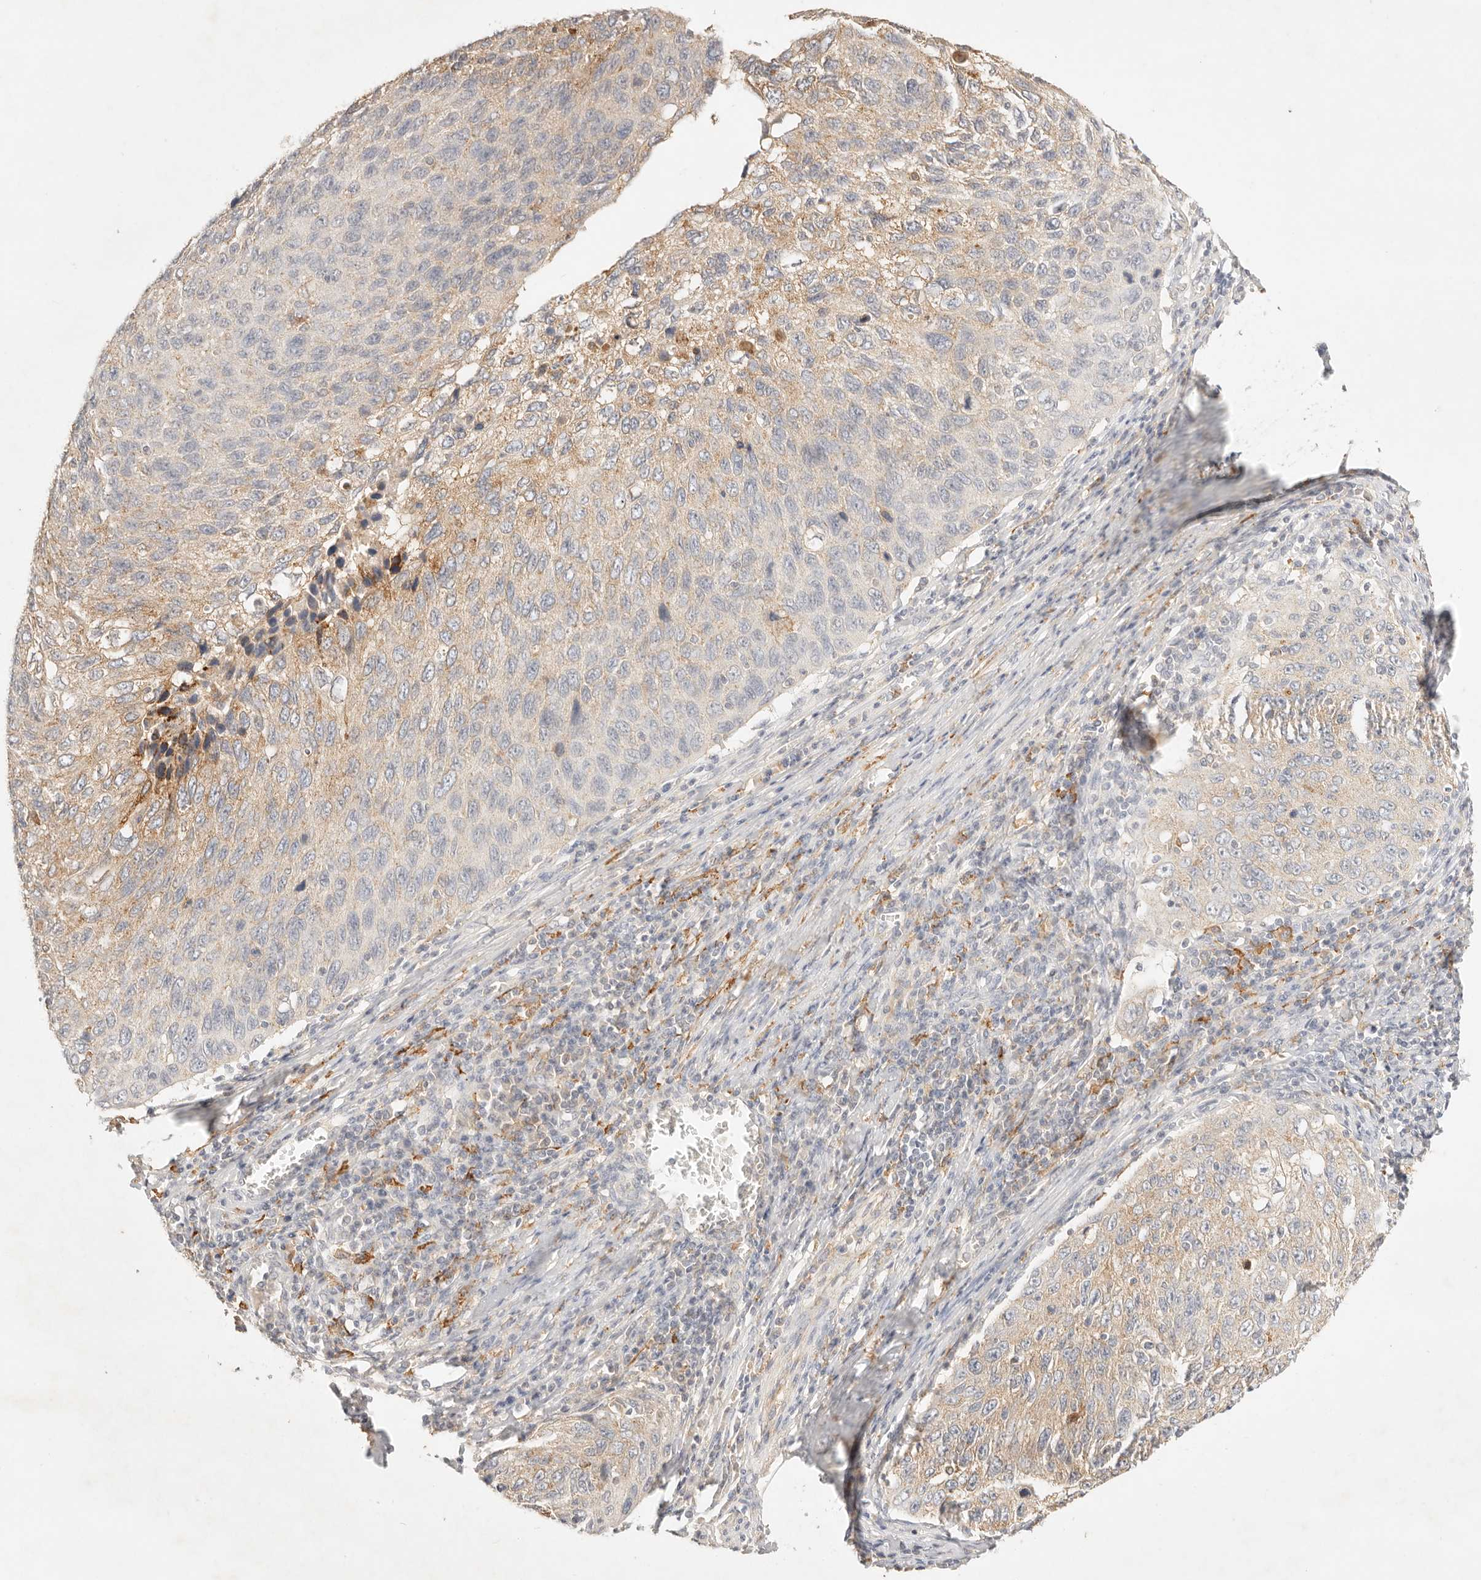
{"staining": {"intensity": "weak", "quantity": "25%-75%", "location": "cytoplasmic/membranous"}, "tissue": "cervical cancer", "cell_type": "Tumor cells", "image_type": "cancer", "snomed": [{"axis": "morphology", "description": "Squamous cell carcinoma, NOS"}, {"axis": "topography", "description": "Cervix"}], "caption": "The image demonstrates immunohistochemical staining of squamous cell carcinoma (cervical). There is weak cytoplasmic/membranous positivity is identified in about 25%-75% of tumor cells.", "gene": "HK2", "patient": {"sex": "female", "age": 53}}